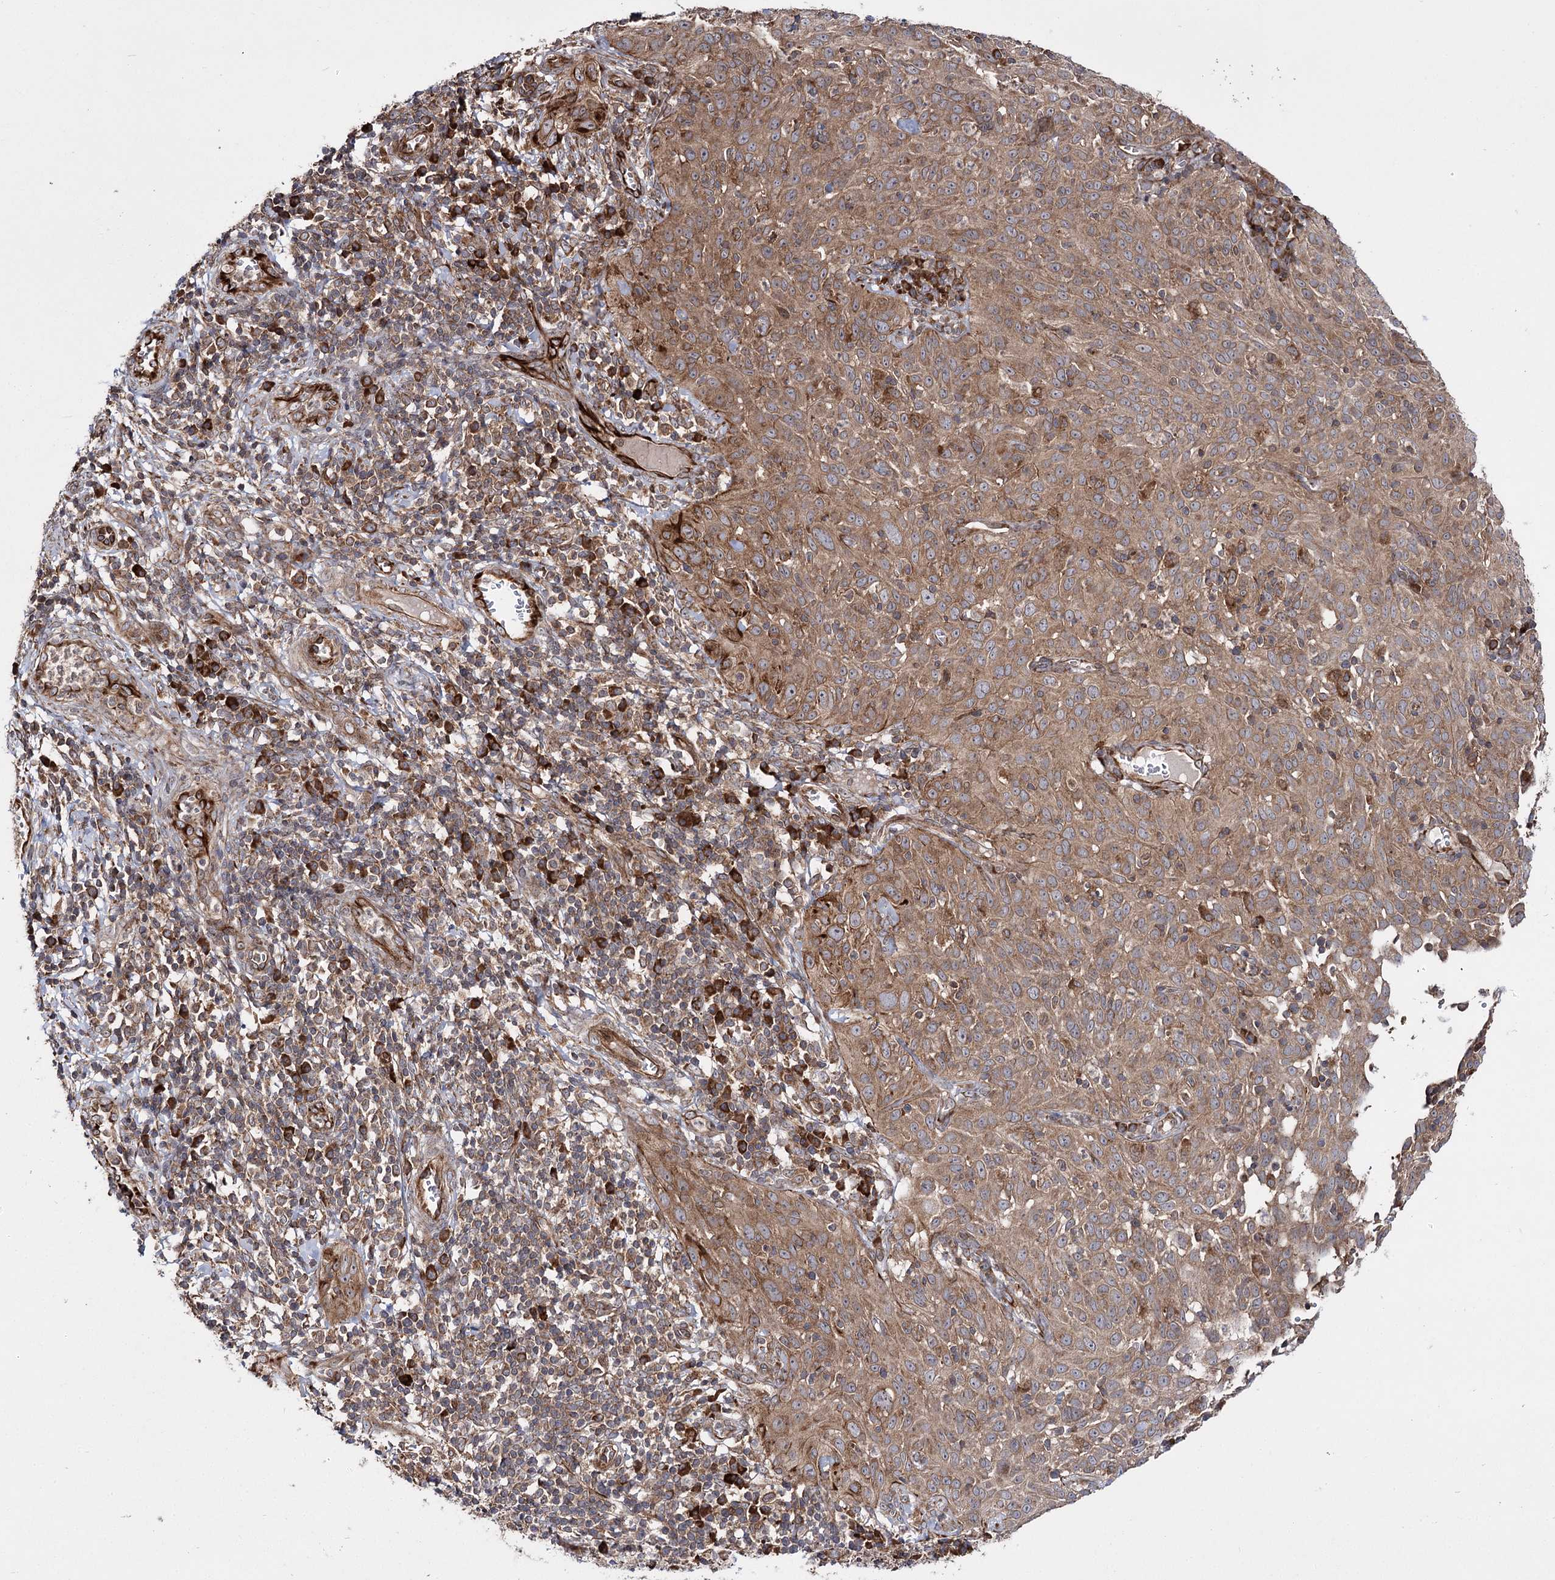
{"staining": {"intensity": "moderate", "quantity": ">75%", "location": "cytoplasmic/membranous"}, "tissue": "cervical cancer", "cell_type": "Tumor cells", "image_type": "cancer", "snomed": [{"axis": "morphology", "description": "Squamous cell carcinoma, NOS"}, {"axis": "topography", "description": "Cervix"}], "caption": "The photomicrograph shows immunohistochemical staining of squamous cell carcinoma (cervical). There is moderate cytoplasmic/membranous staining is appreciated in approximately >75% of tumor cells.", "gene": "HECTD2", "patient": {"sex": "female", "age": 31}}